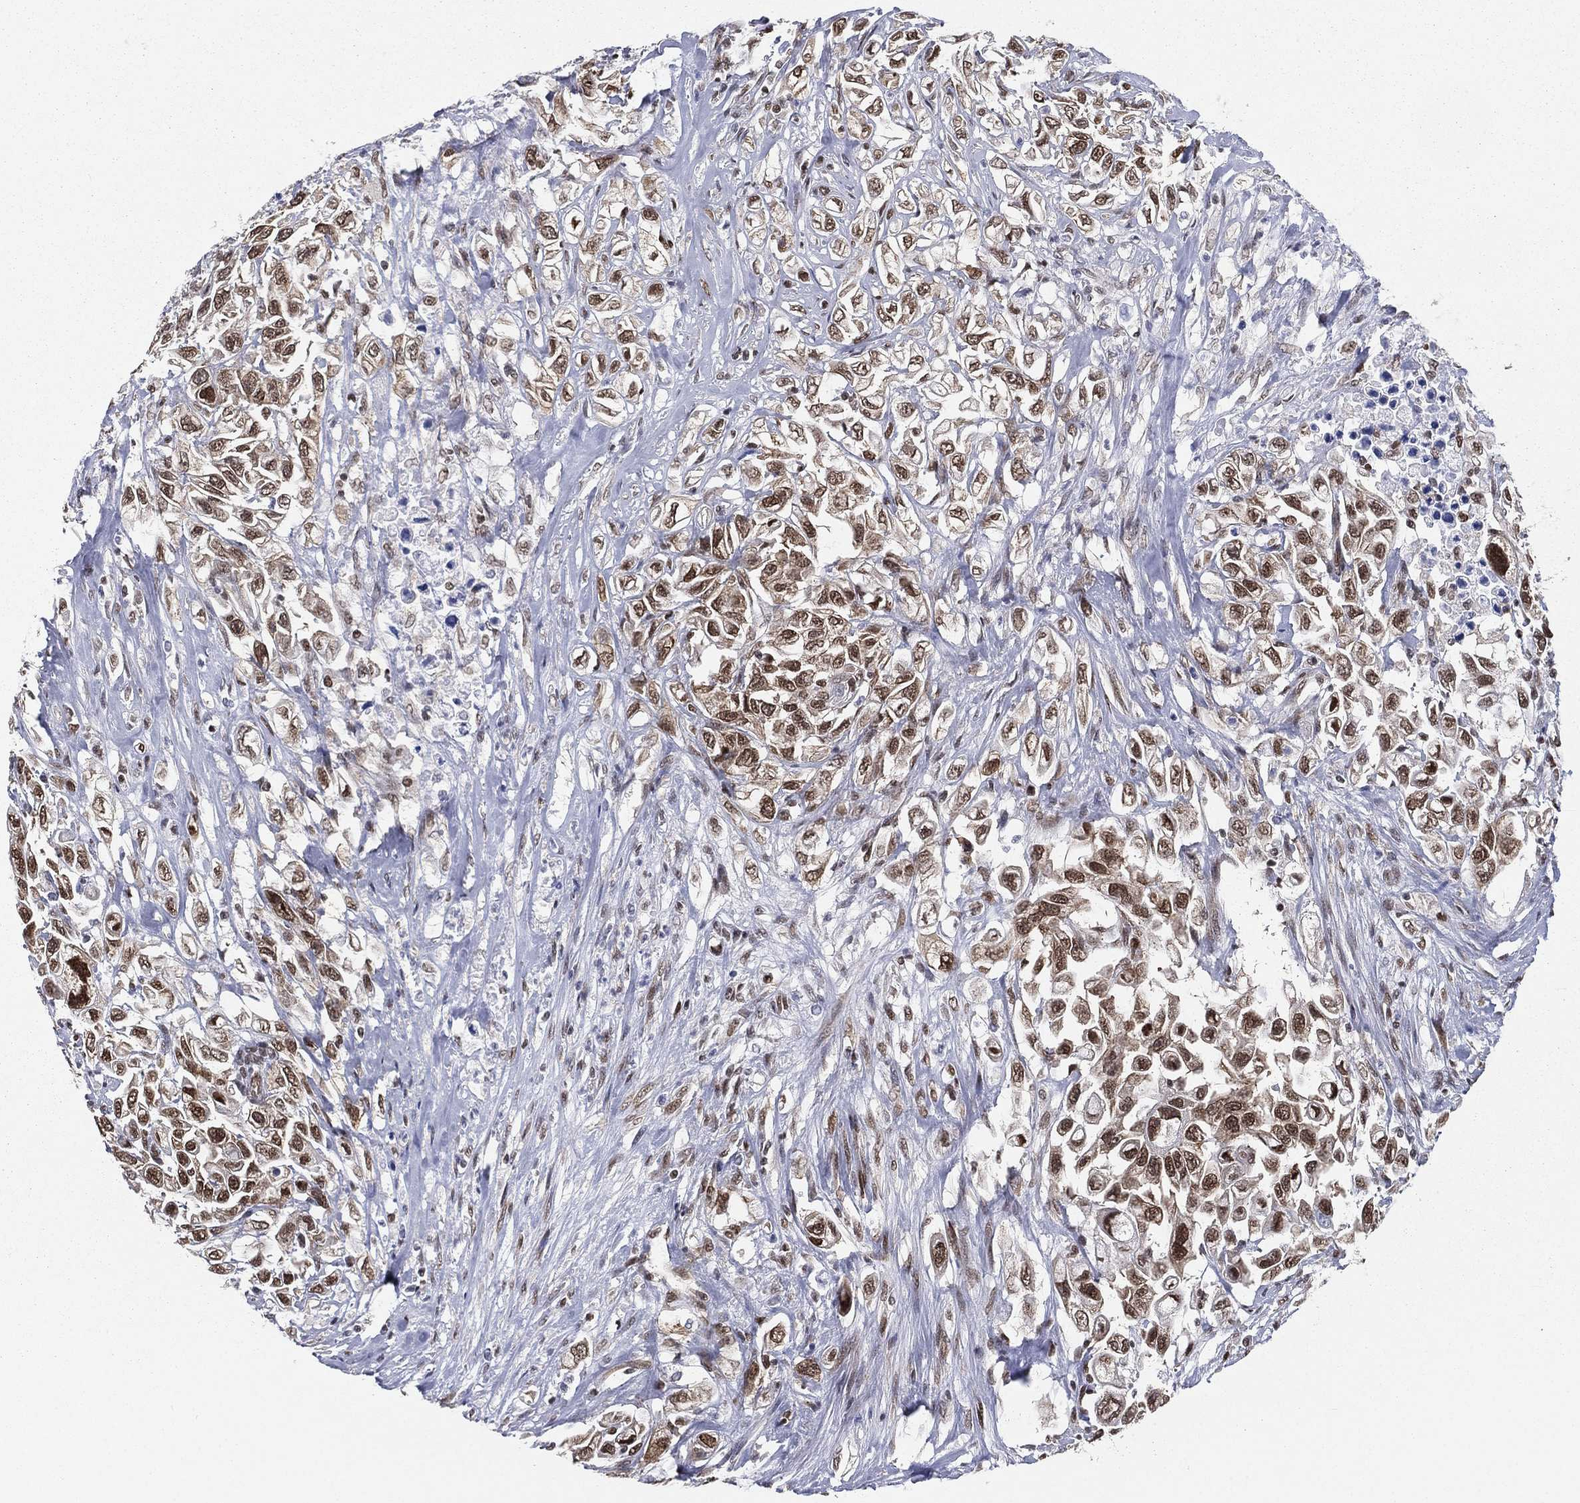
{"staining": {"intensity": "strong", "quantity": ">75%", "location": "nuclear"}, "tissue": "urothelial cancer", "cell_type": "Tumor cells", "image_type": "cancer", "snomed": [{"axis": "morphology", "description": "Urothelial carcinoma, High grade"}, {"axis": "topography", "description": "Urinary bladder"}], "caption": "Protein staining demonstrates strong nuclear expression in about >75% of tumor cells in urothelial carcinoma (high-grade). The staining was performed using DAB to visualize the protein expression in brown, while the nuclei were stained in blue with hematoxylin (Magnification: 20x).", "gene": "FUBP3", "patient": {"sex": "female", "age": 56}}